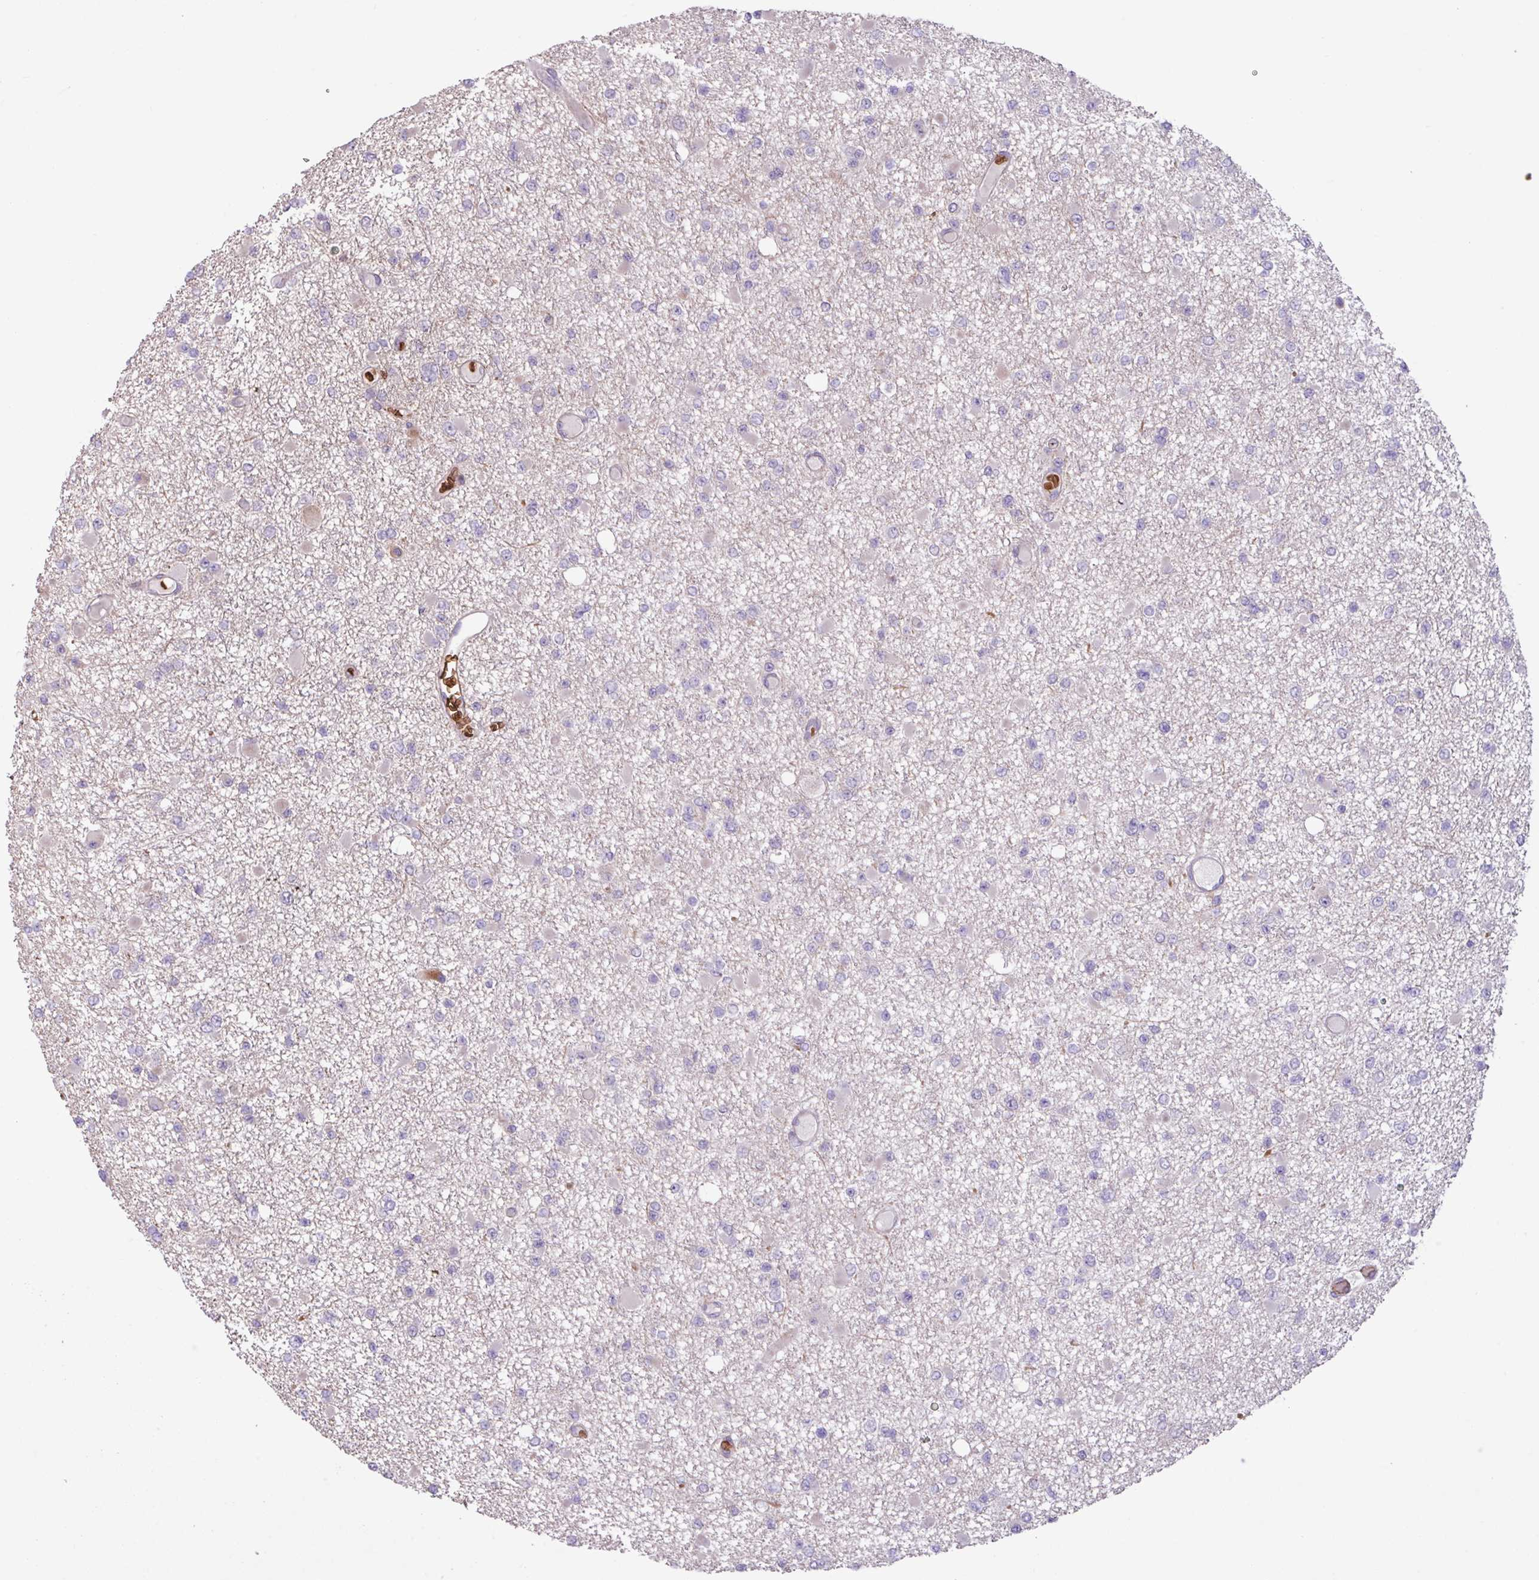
{"staining": {"intensity": "negative", "quantity": "none", "location": "none"}, "tissue": "glioma", "cell_type": "Tumor cells", "image_type": "cancer", "snomed": [{"axis": "morphology", "description": "Glioma, malignant, Low grade"}, {"axis": "topography", "description": "Brain"}], "caption": "High power microscopy photomicrograph of an IHC photomicrograph of glioma, revealing no significant staining in tumor cells.", "gene": "RAD21L1", "patient": {"sex": "female", "age": 22}}